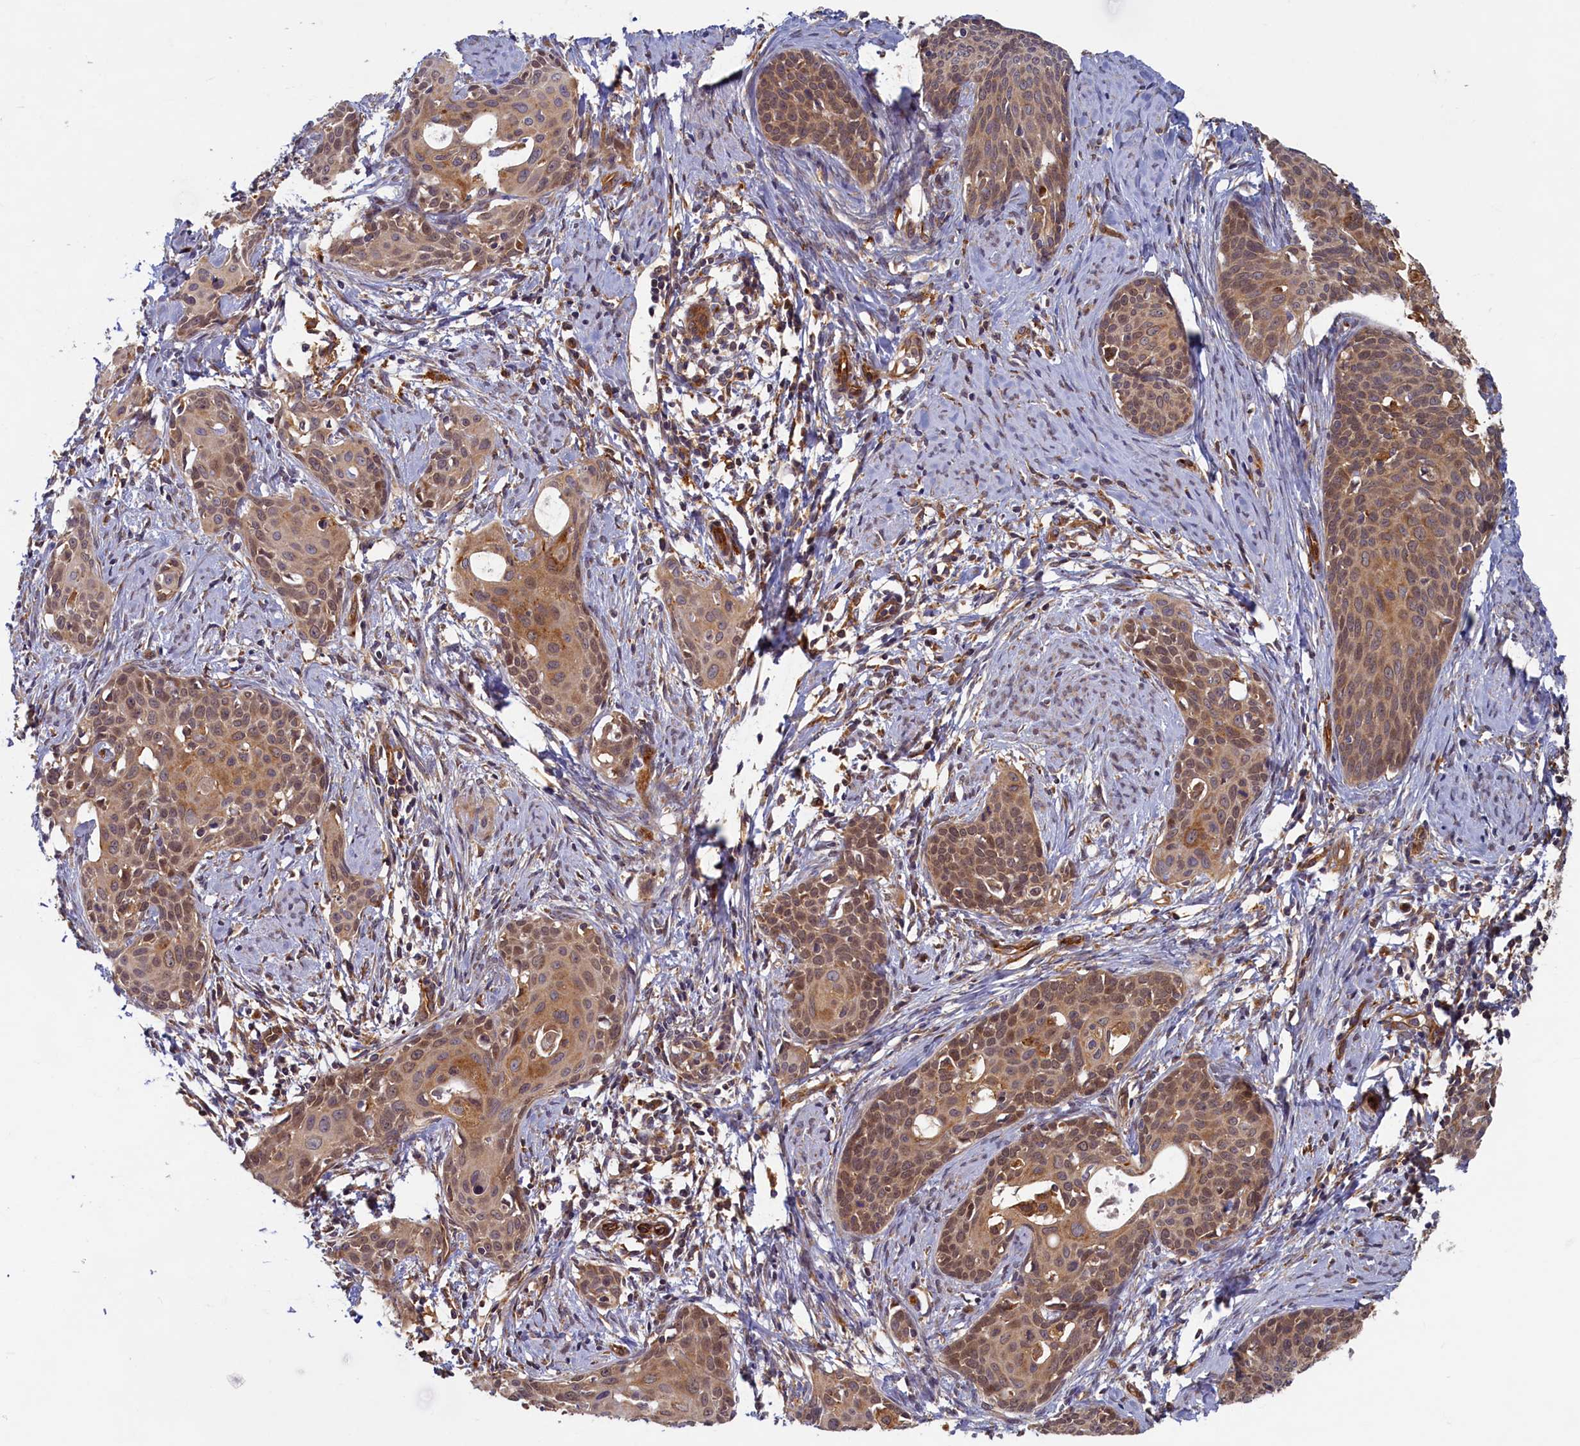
{"staining": {"intensity": "moderate", "quantity": ">75%", "location": "cytoplasmic/membranous,nuclear"}, "tissue": "cervical cancer", "cell_type": "Tumor cells", "image_type": "cancer", "snomed": [{"axis": "morphology", "description": "Squamous cell carcinoma, NOS"}, {"axis": "topography", "description": "Cervix"}], "caption": "Tumor cells show moderate cytoplasmic/membranous and nuclear positivity in approximately >75% of cells in cervical cancer (squamous cell carcinoma). (brown staining indicates protein expression, while blue staining denotes nuclei).", "gene": "STX12", "patient": {"sex": "female", "age": 52}}